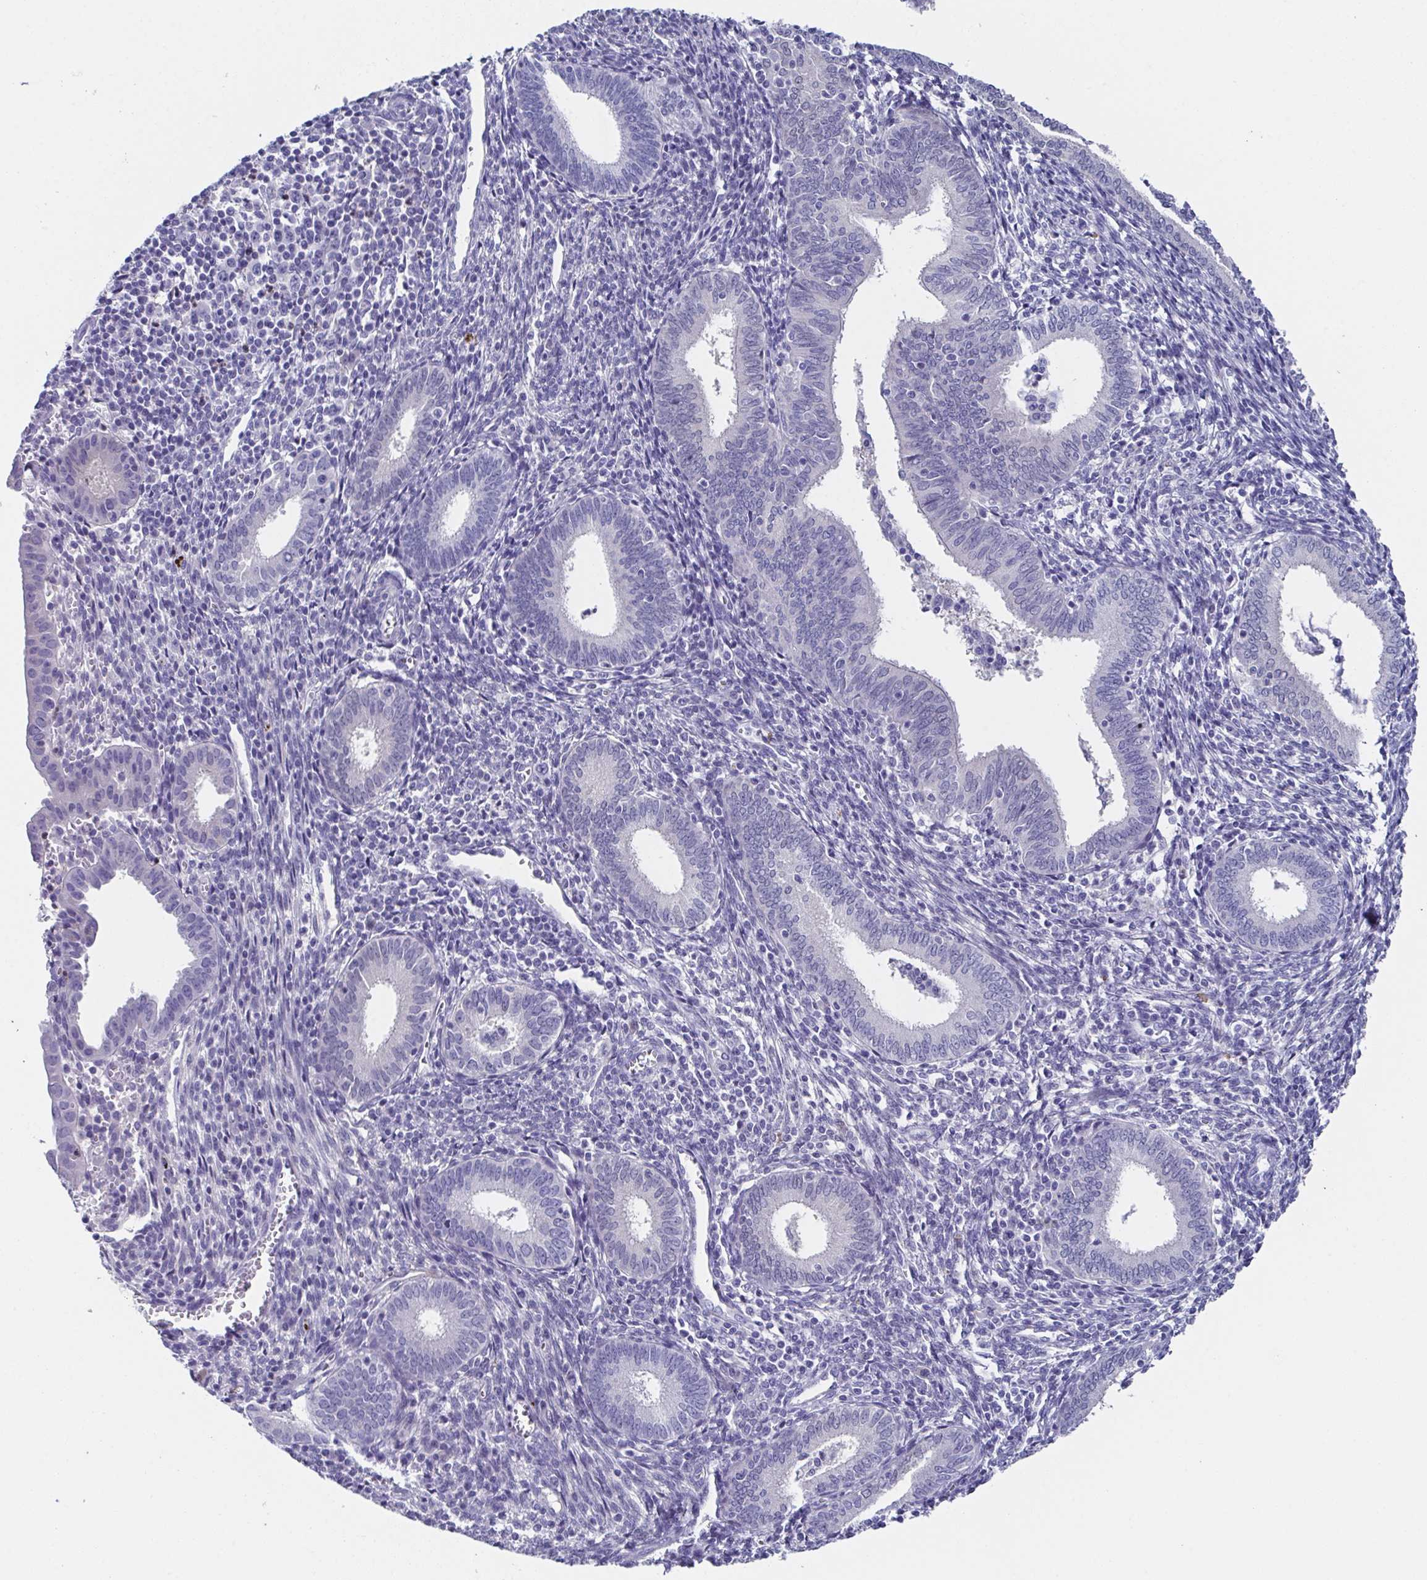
{"staining": {"intensity": "negative", "quantity": "none", "location": "none"}, "tissue": "endometrium", "cell_type": "Cells in endometrial stroma", "image_type": "normal", "snomed": [{"axis": "morphology", "description": "Normal tissue, NOS"}, {"axis": "topography", "description": "Endometrium"}], "caption": "Micrograph shows no significant protein staining in cells in endometrial stroma of normal endometrium. (Immunohistochemistry (ihc), brightfield microscopy, high magnification).", "gene": "SSC4D", "patient": {"sex": "female", "age": 41}}